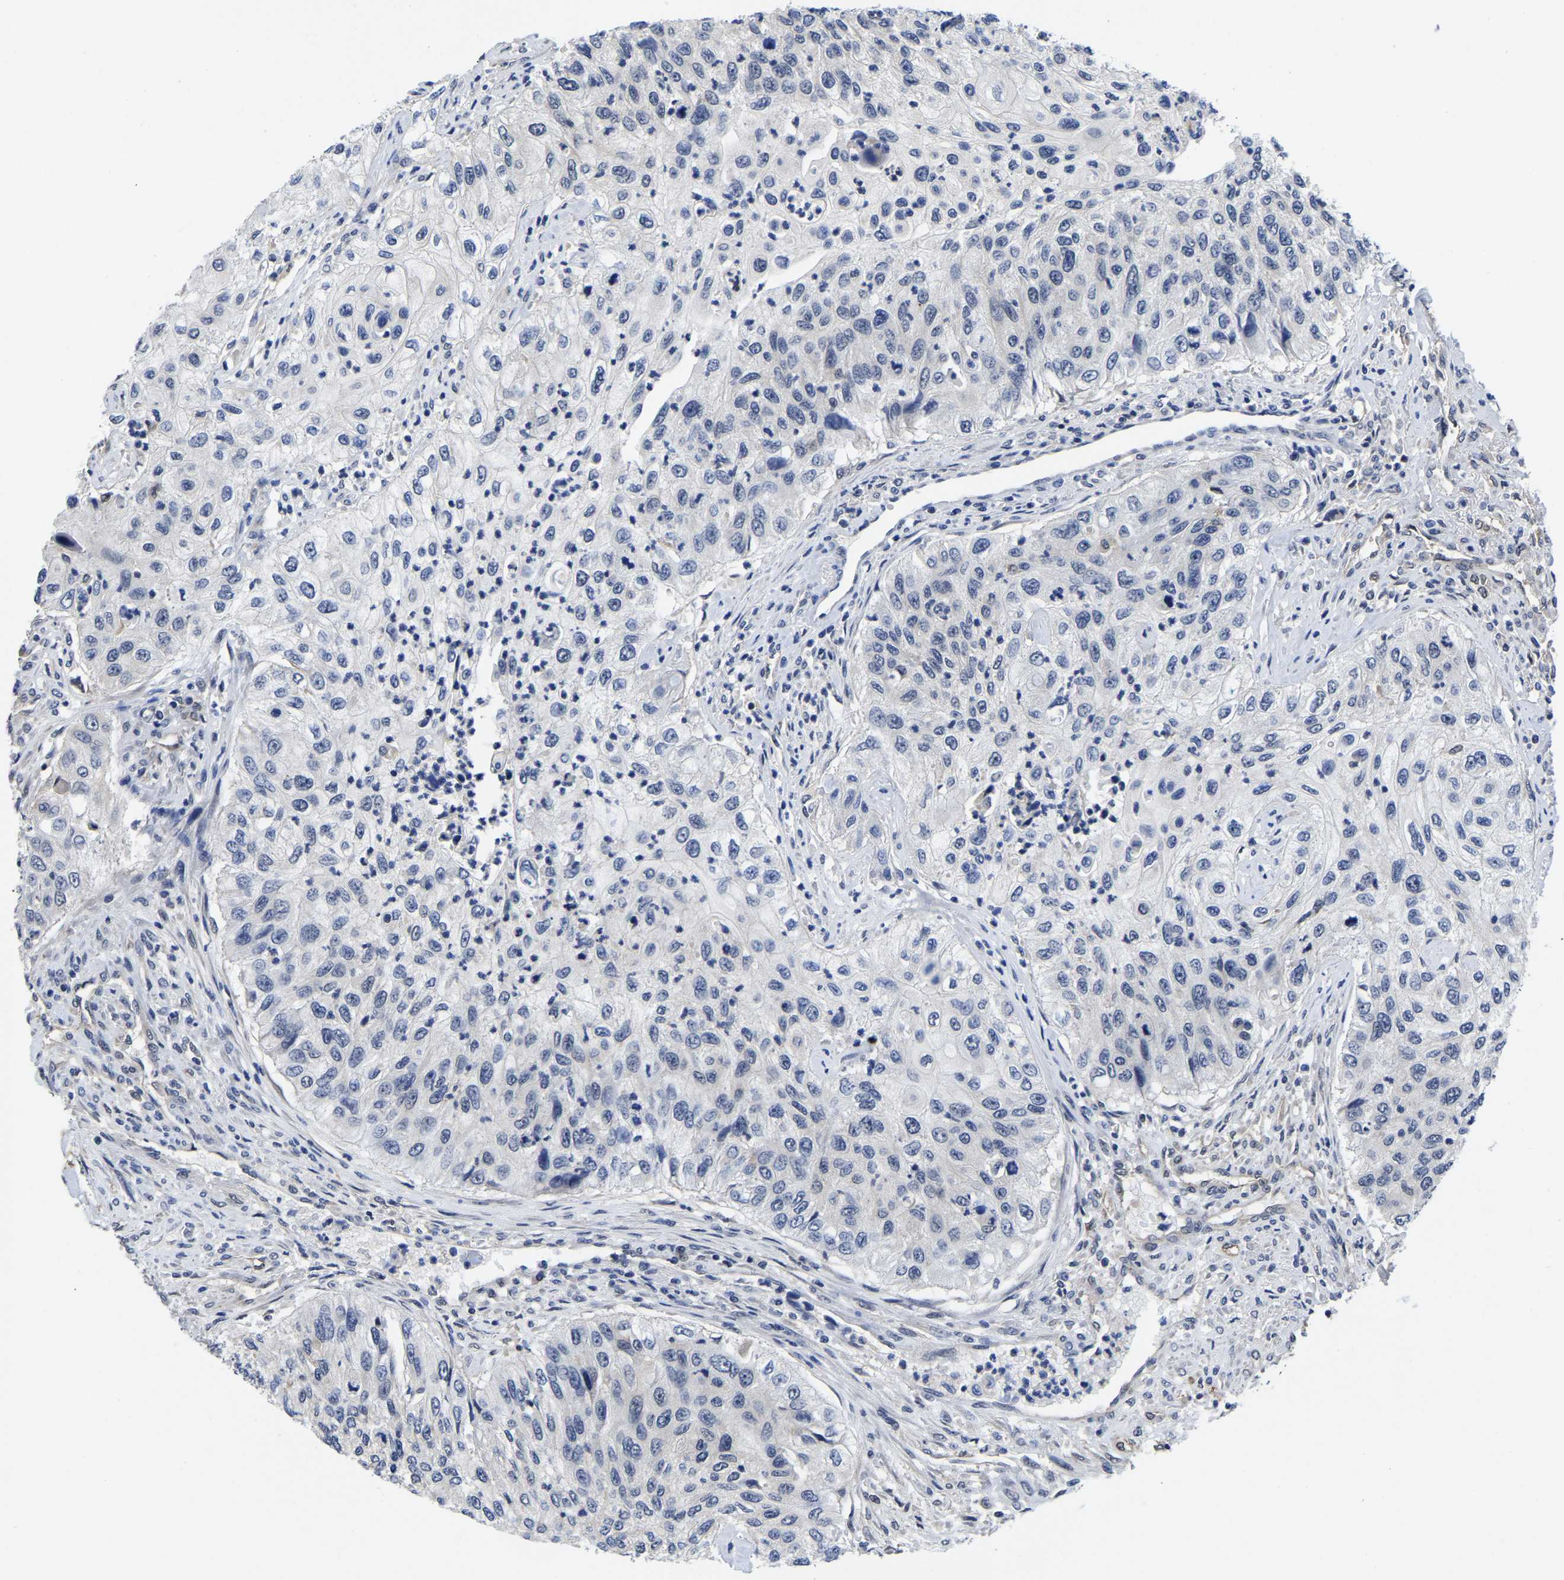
{"staining": {"intensity": "negative", "quantity": "none", "location": "none"}, "tissue": "urothelial cancer", "cell_type": "Tumor cells", "image_type": "cancer", "snomed": [{"axis": "morphology", "description": "Urothelial carcinoma, High grade"}, {"axis": "topography", "description": "Urinary bladder"}], "caption": "Protein analysis of high-grade urothelial carcinoma displays no significant expression in tumor cells.", "gene": "MCOLN2", "patient": {"sex": "female", "age": 60}}